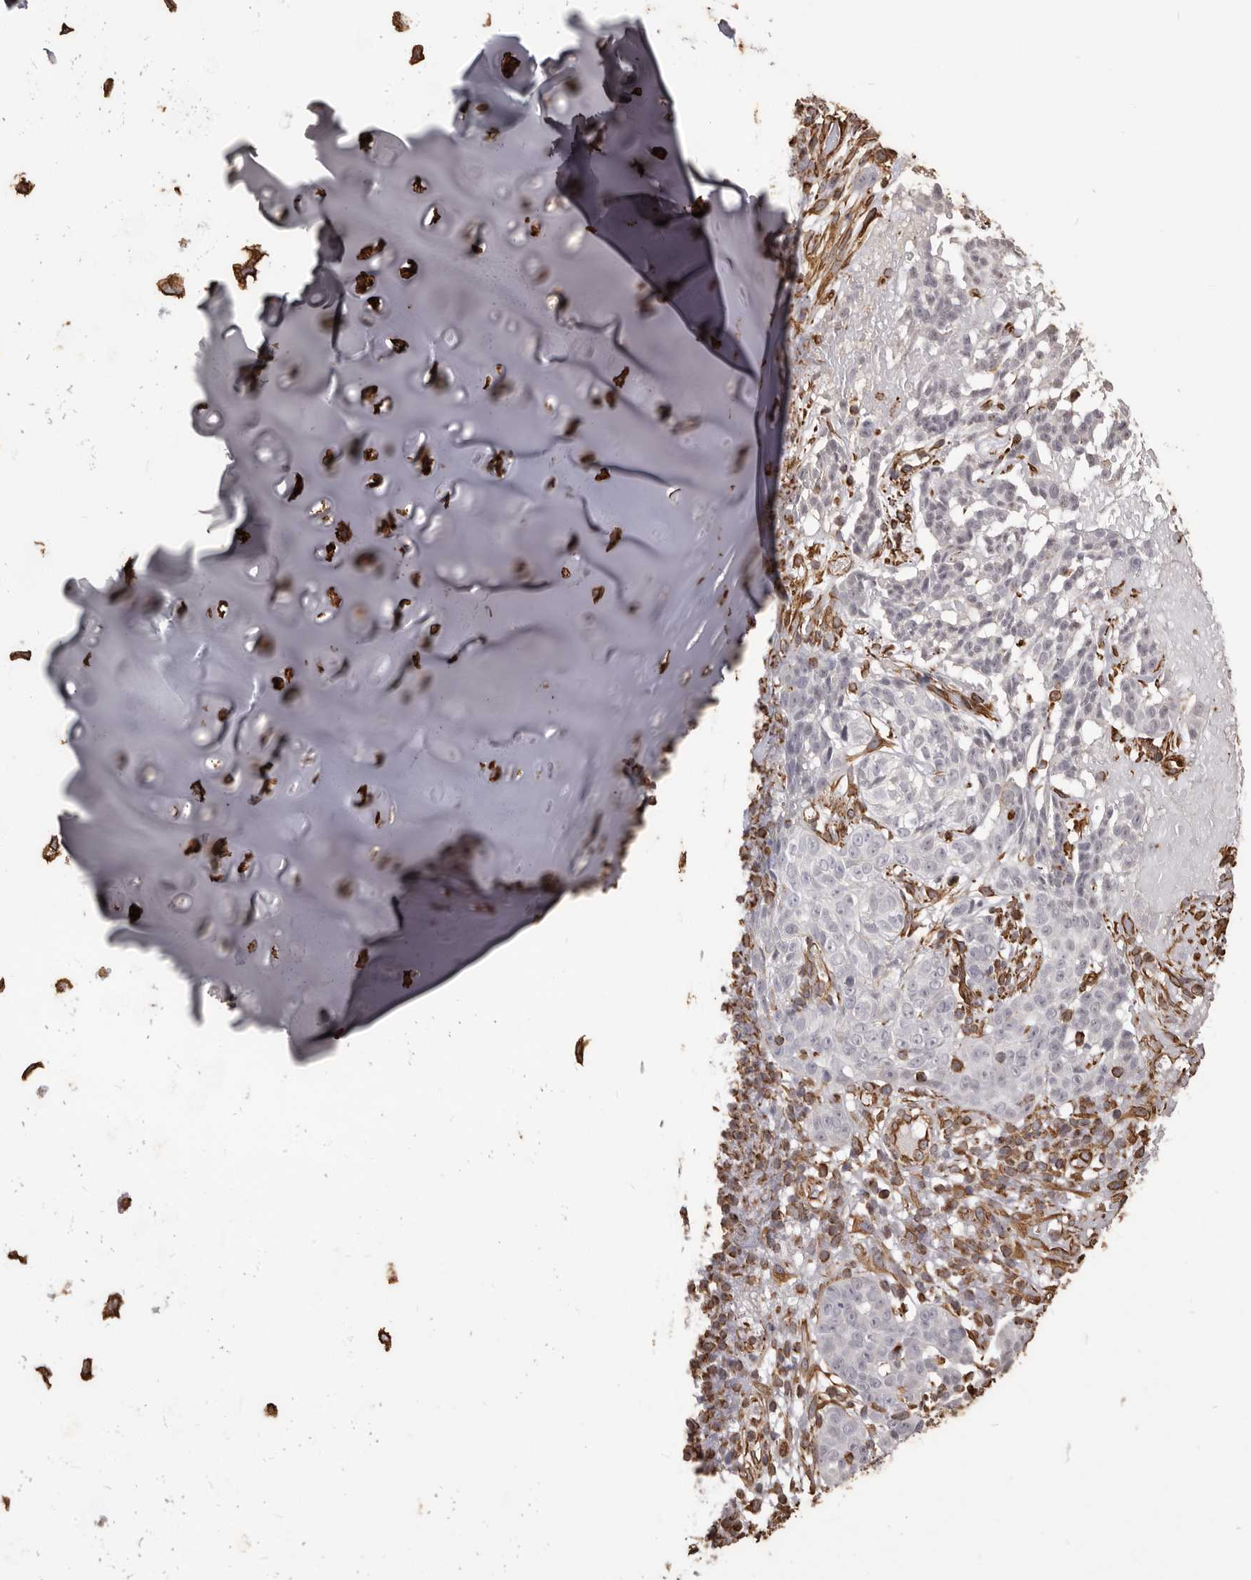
{"staining": {"intensity": "strong", "quantity": ">75%", "location": "cytoplasmic/membranous"}, "tissue": "adipose tissue", "cell_type": "Adipocytes", "image_type": "normal", "snomed": [{"axis": "morphology", "description": "Normal tissue, NOS"}, {"axis": "morphology", "description": "Basal cell carcinoma"}, {"axis": "topography", "description": "Cartilage tissue"}, {"axis": "topography", "description": "Nasopharynx"}, {"axis": "topography", "description": "Oral tissue"}], "caption": "Adipose tissue stained for a protein (brown) demonstrates strong cytoplasmic/membranous positive staining in approximately >75% of adipocytes.", "gene": "MTURN", "patient": {"sex": "female", "age": 77}}